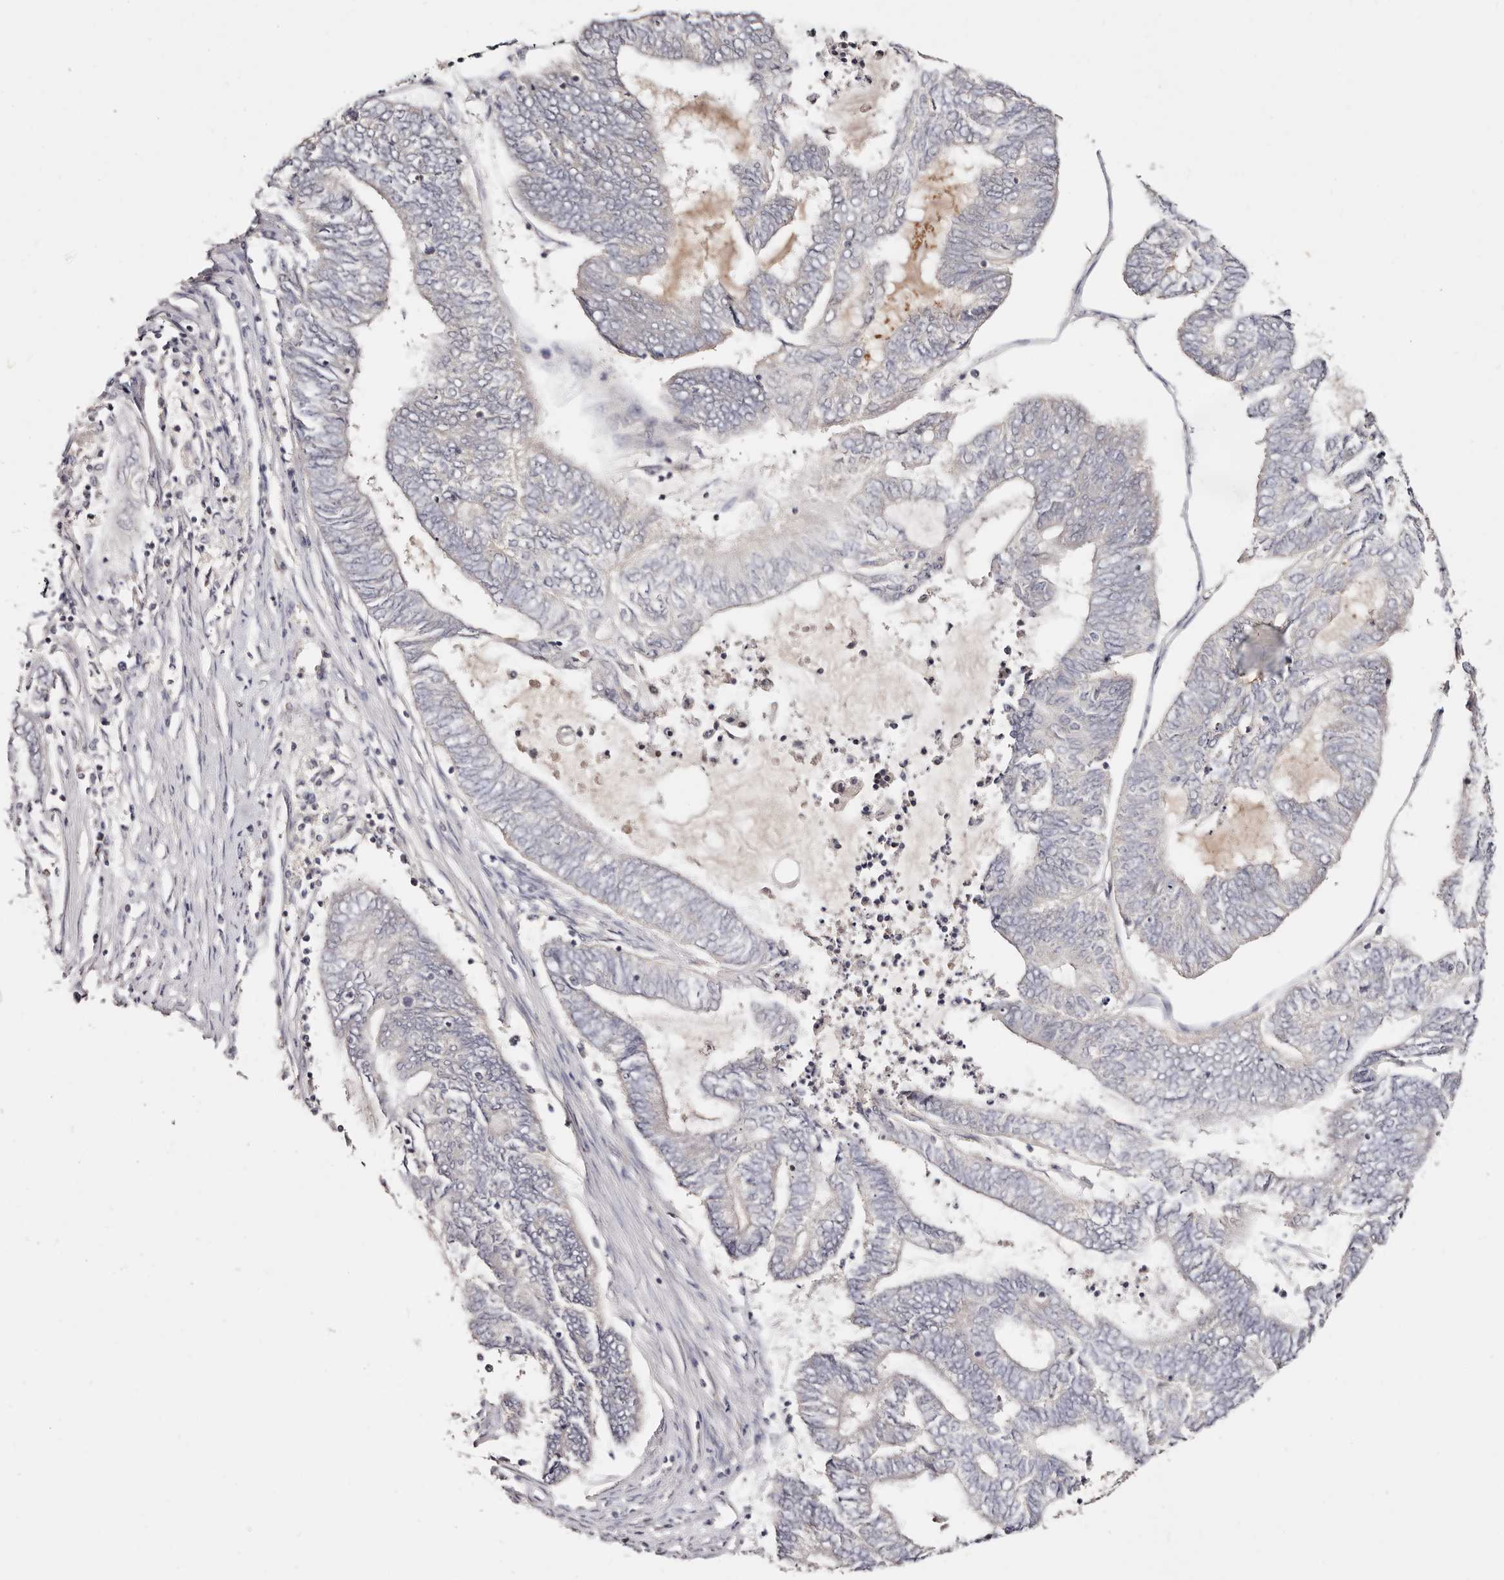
{"staining": {"intensity": "negative", "quantity": "none", "location": "none"}, "tissue": "endometrial cancer", "cell_type": "Tumor cells", "image_type": "cancer", "snomed": [{"axis": "morphology", "description": "Adenocarcinoma, NOS"}, {"axis": "topography", "description": "Uterus"}, {"axis": "topography", "description": "Endometrium"}], "caption": "Human adenocarcinoma (endometrial) stained for a protein using immunohistochemistry displays no expression in tumor cells.", "gene": "IQGAP3", "patient": {"sex": "female", "age": 70}}